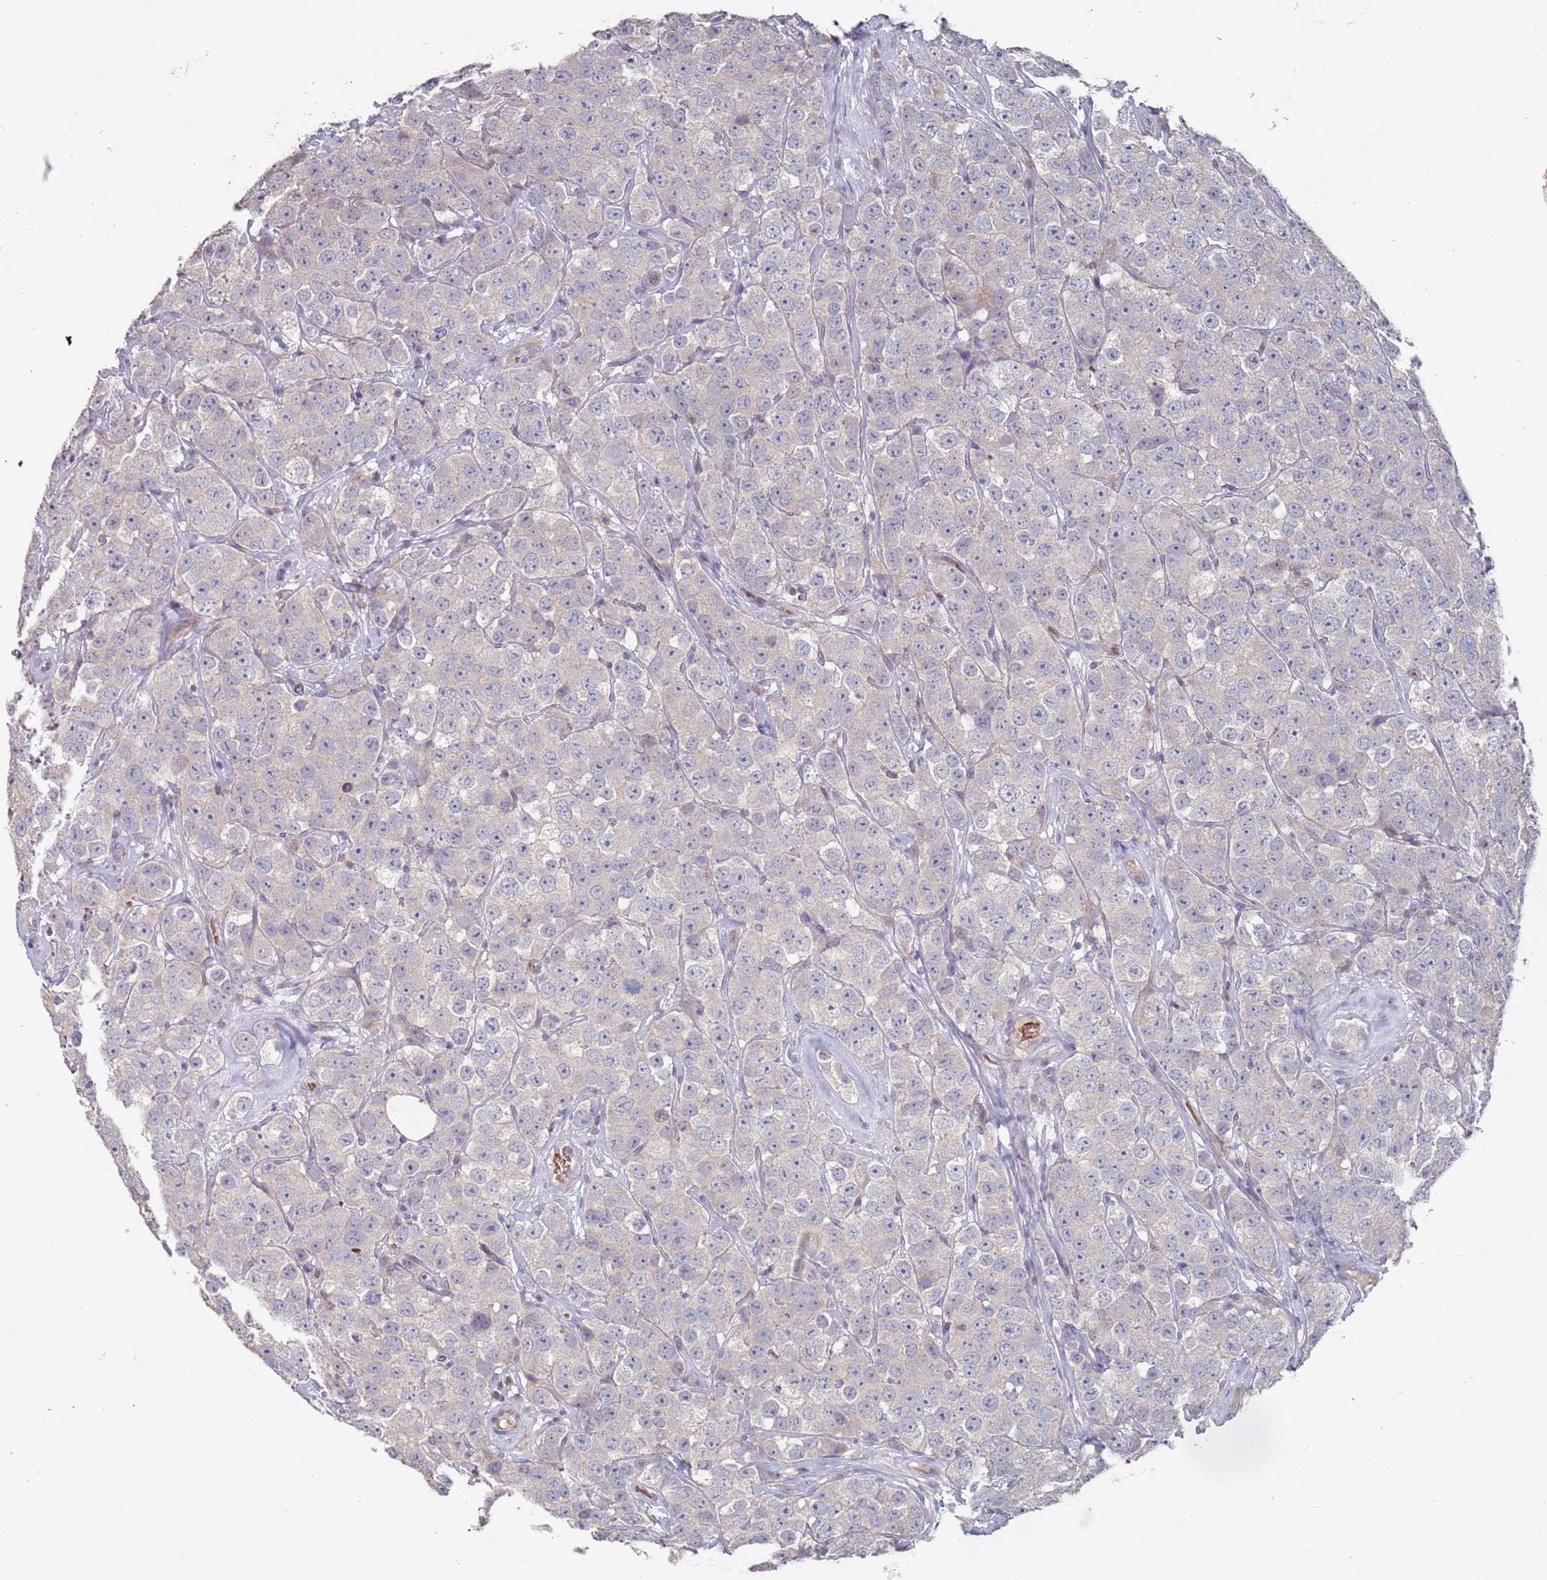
{"staining": {"intensity": "negative", "quantity": "none", "location": "none"}, "tissue": "testis cancer", "cell_type": "Tumor cells", "image_type": "cancer", "snomed": [{"axis": "morphology", "description": "Seminoma, NOS"}, {"axis": "topography", "description": "Testis"}], "caption": "Tumor cells show no significant protein positivity in seminoma (testis).", "gene": "LACC1", "patient": {"sex": "male", "age": 28}}